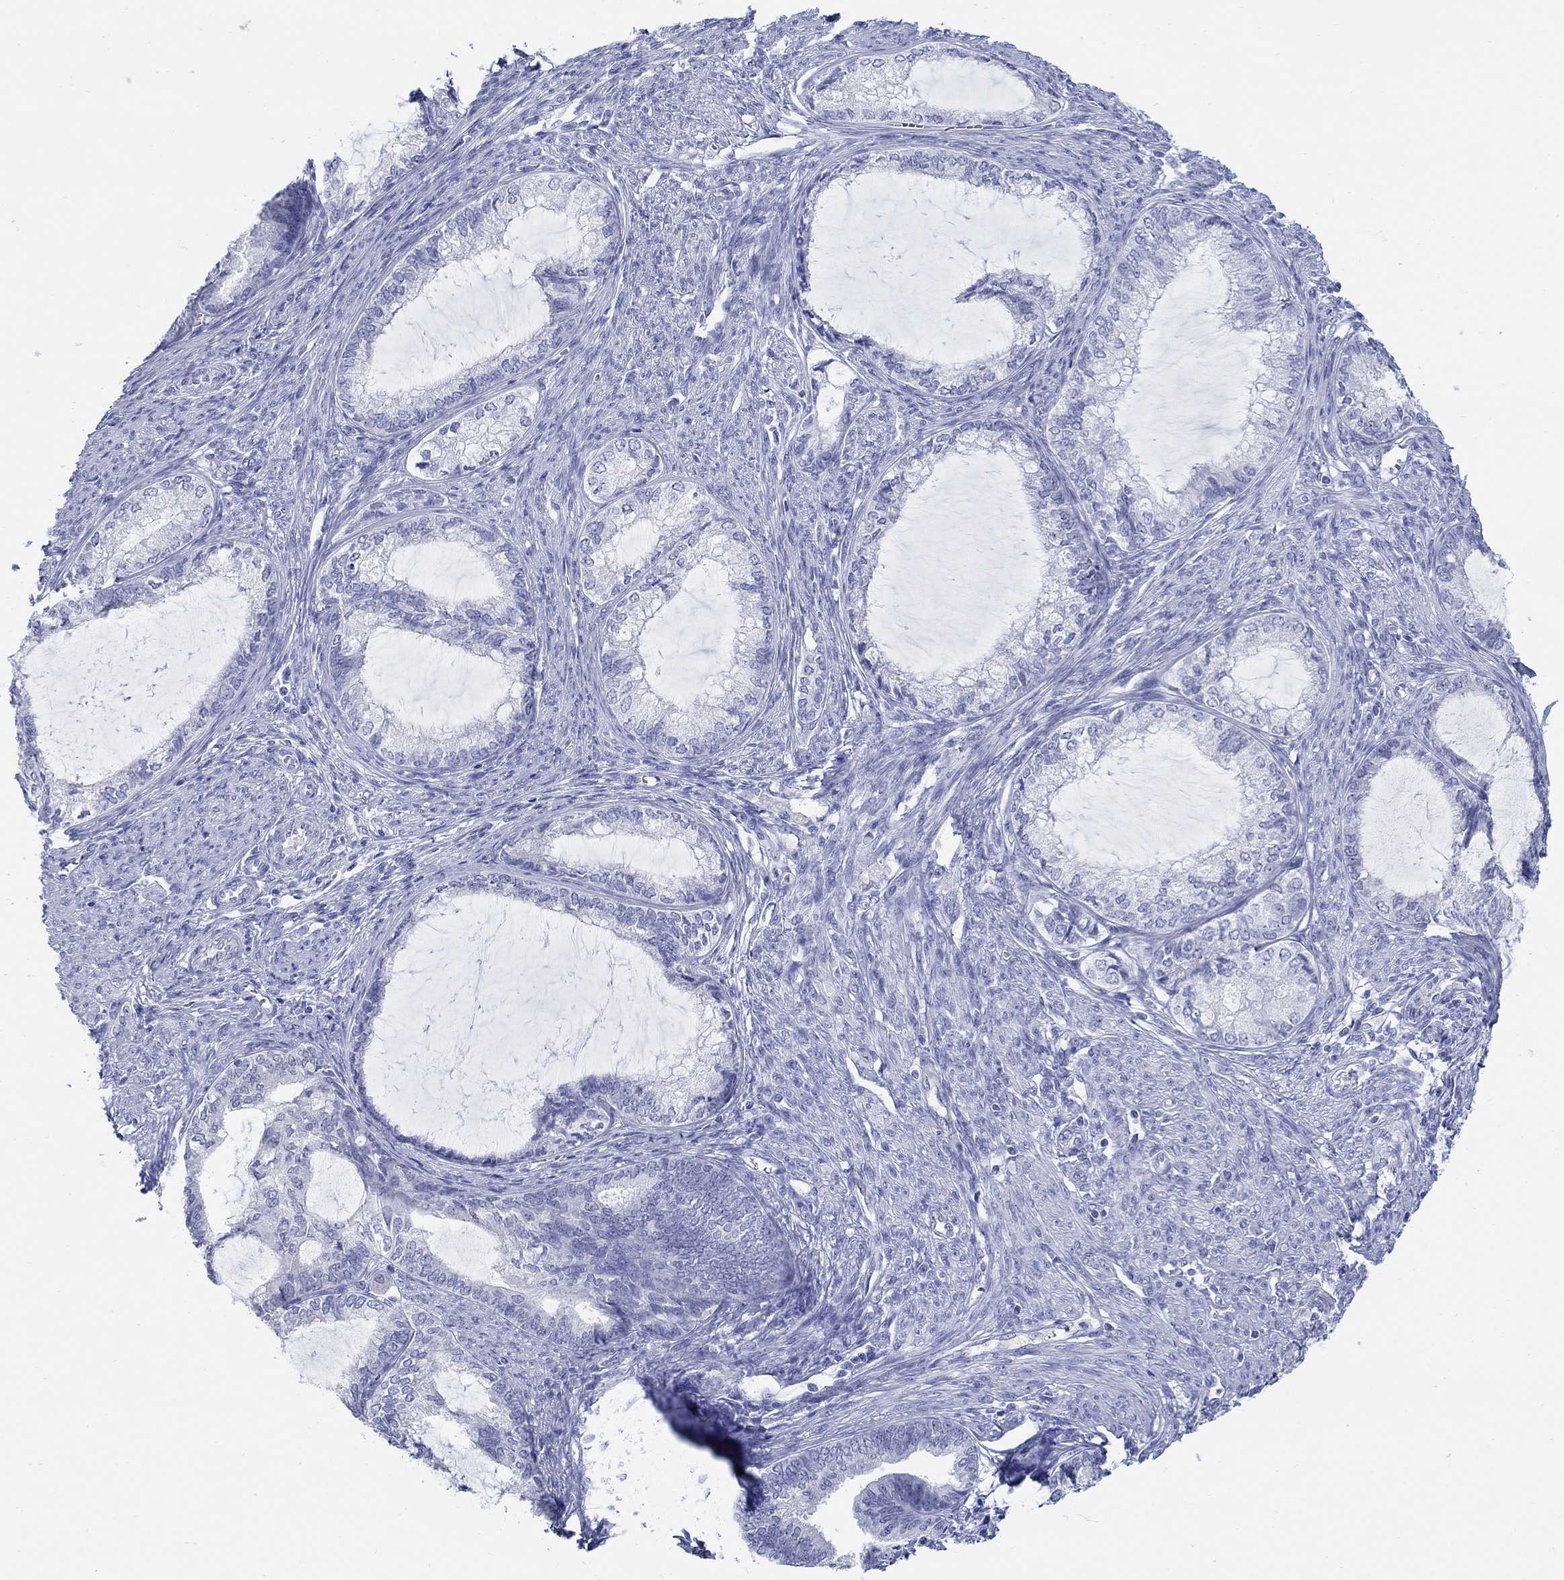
{"staining": {"intensity": "negative", "quantity": "none", "location": "none"}, "tissue": "endometrial cancer", "cell_type": "Tumor cells", "image_type": "cancer", "snomed": [{"axis": "morphology", "description": "Adenocarcinoma, NOS"}, {"axis": "topography", "description": "Endometrium"}], "caption": "Tumor cells are negative for brown protein staining in endometrial adenocarcinoma.", "gene": "AKR1C2", "patient": {"sex": "female", "age": 86}}